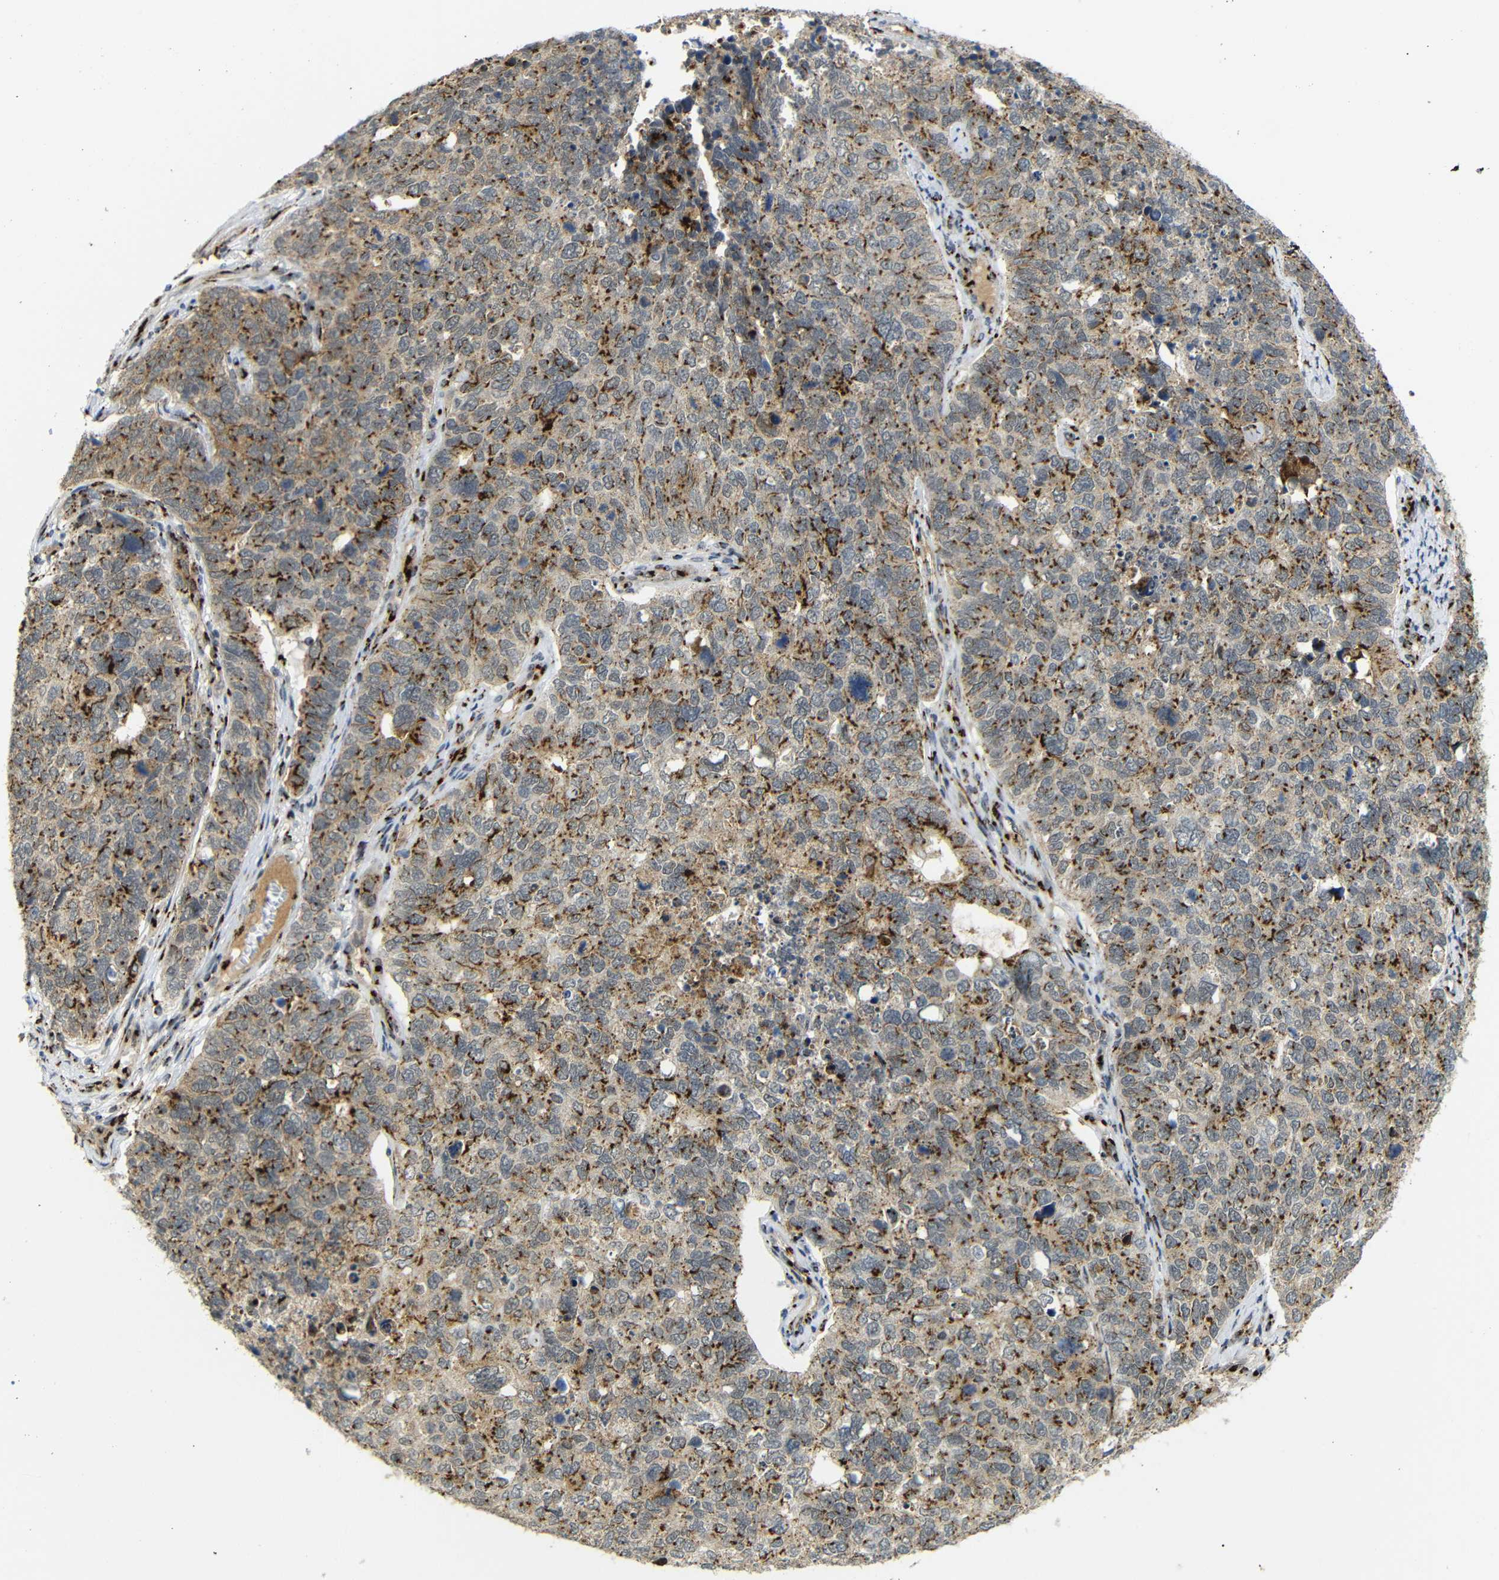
{"staining": {"intensity": "moderate", "quantity": ">75%", "location": "cytoplasmic/membranous"}, "tissue": "cervical cancer", "cell_type": "Tumor cells", "image_type": "cancer", "snomed": [{"axis": "morphology", "description": "Squamous cell carcinoma, NOS"}, {"axis": "topography", "description": "Cervix"}], "caption": "This micrograph demonstrates IHC staining of cervical cancer, with medium moderate cytoplasmic/membranous staining in approximately >75% of tumor cells.", "gene": "TGOLN2", "patient": {"sex": "female", "age": 63}}